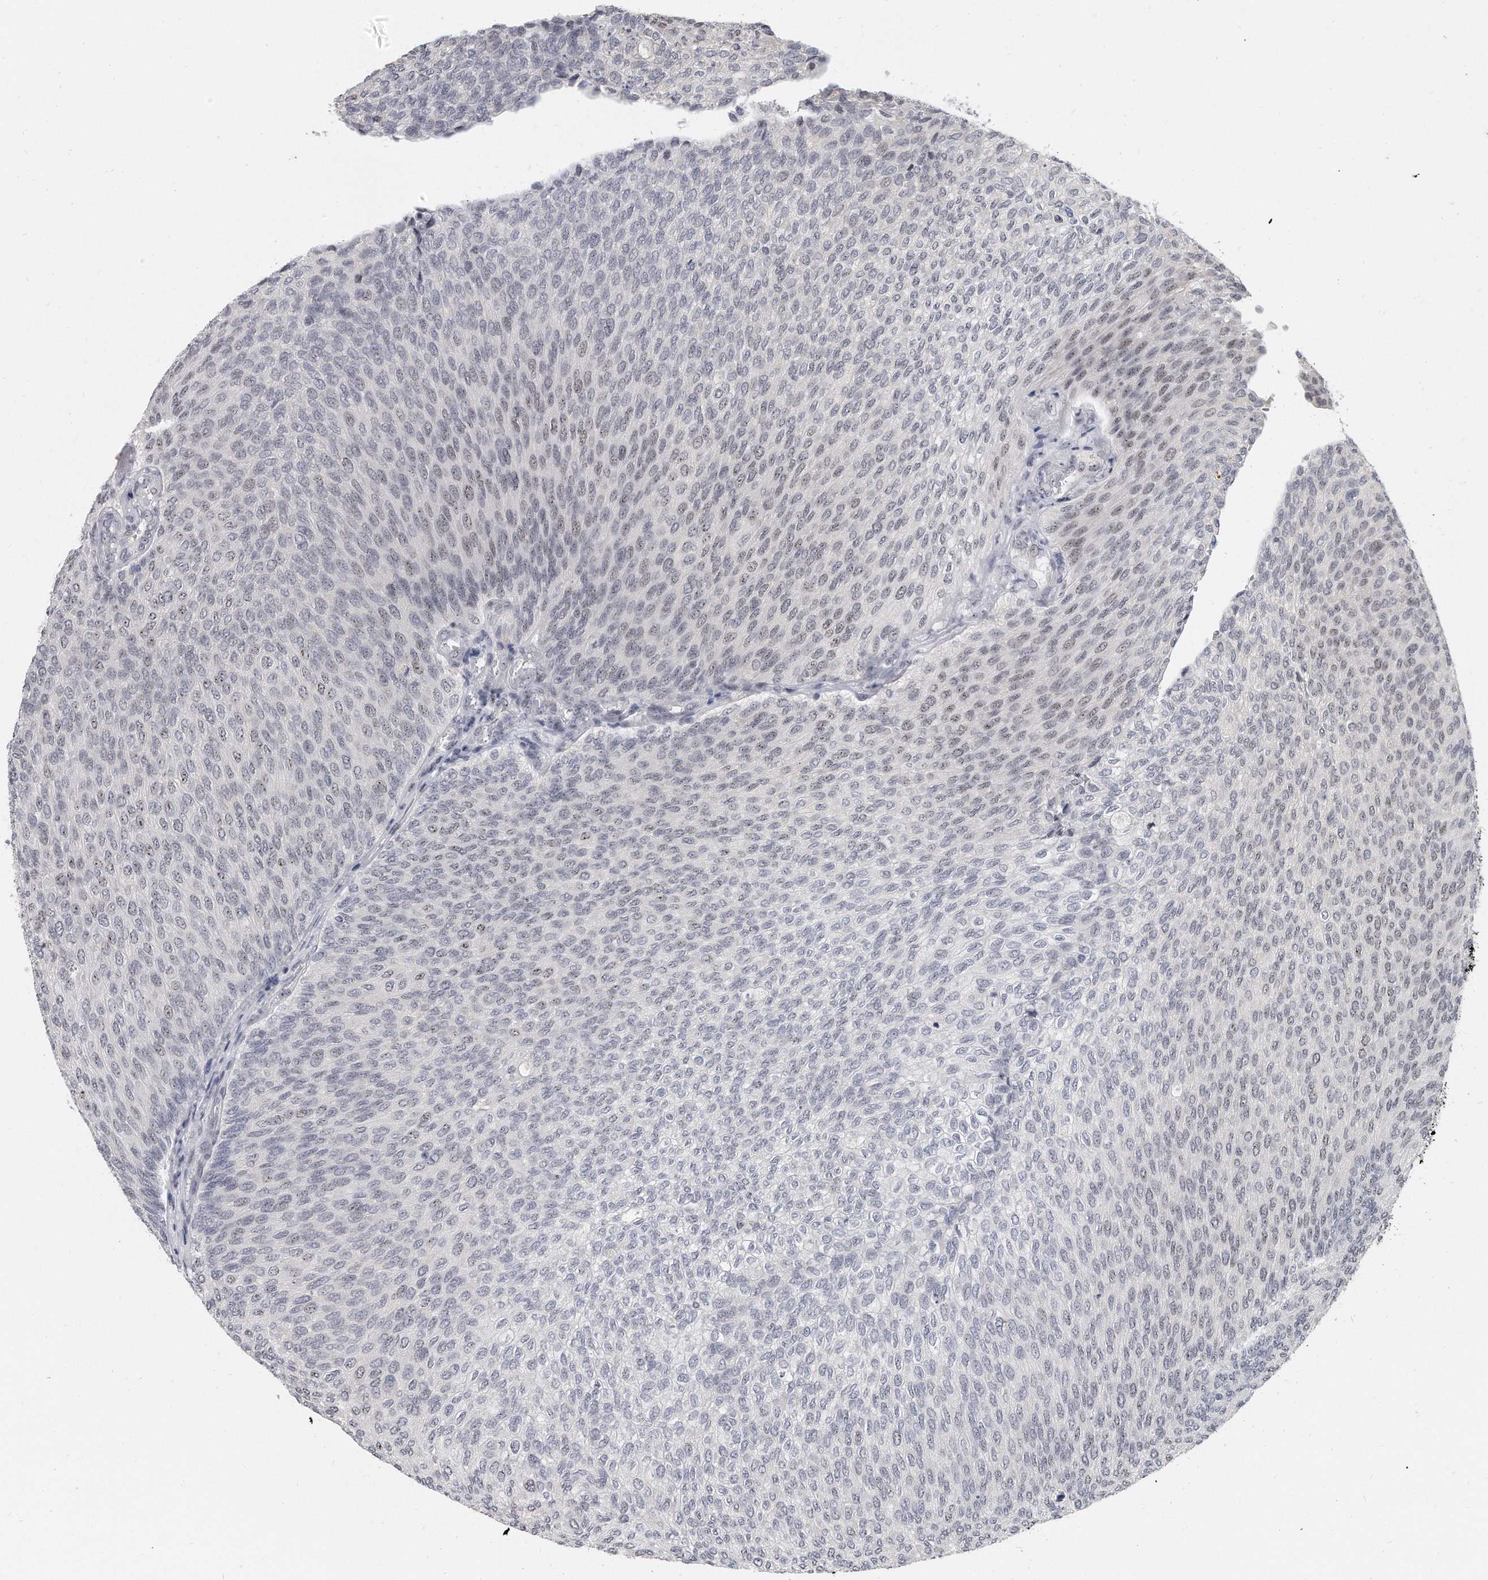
{"staining": {"intensity": "weak", "quantity": "<25%", "location": "nuclear"}, "tissue": "urothelial cancer", "cell_type": "Tumor cells", "image_type": "cancer", "snomed": [{"axis": "morphology", "description": "Urothelial carcinoma, Low grade"}, {"axis": "topography", "description": "Urinary bladder"}], "caption": "A high-resolution photomicrograph shows immunohistochemistry staining of low-grade urothelial carcinoma, which reveals no significant expression in tumor cells.", "gene": "TFCP2L1", "patient": {"sex": "female", "age": 79}}